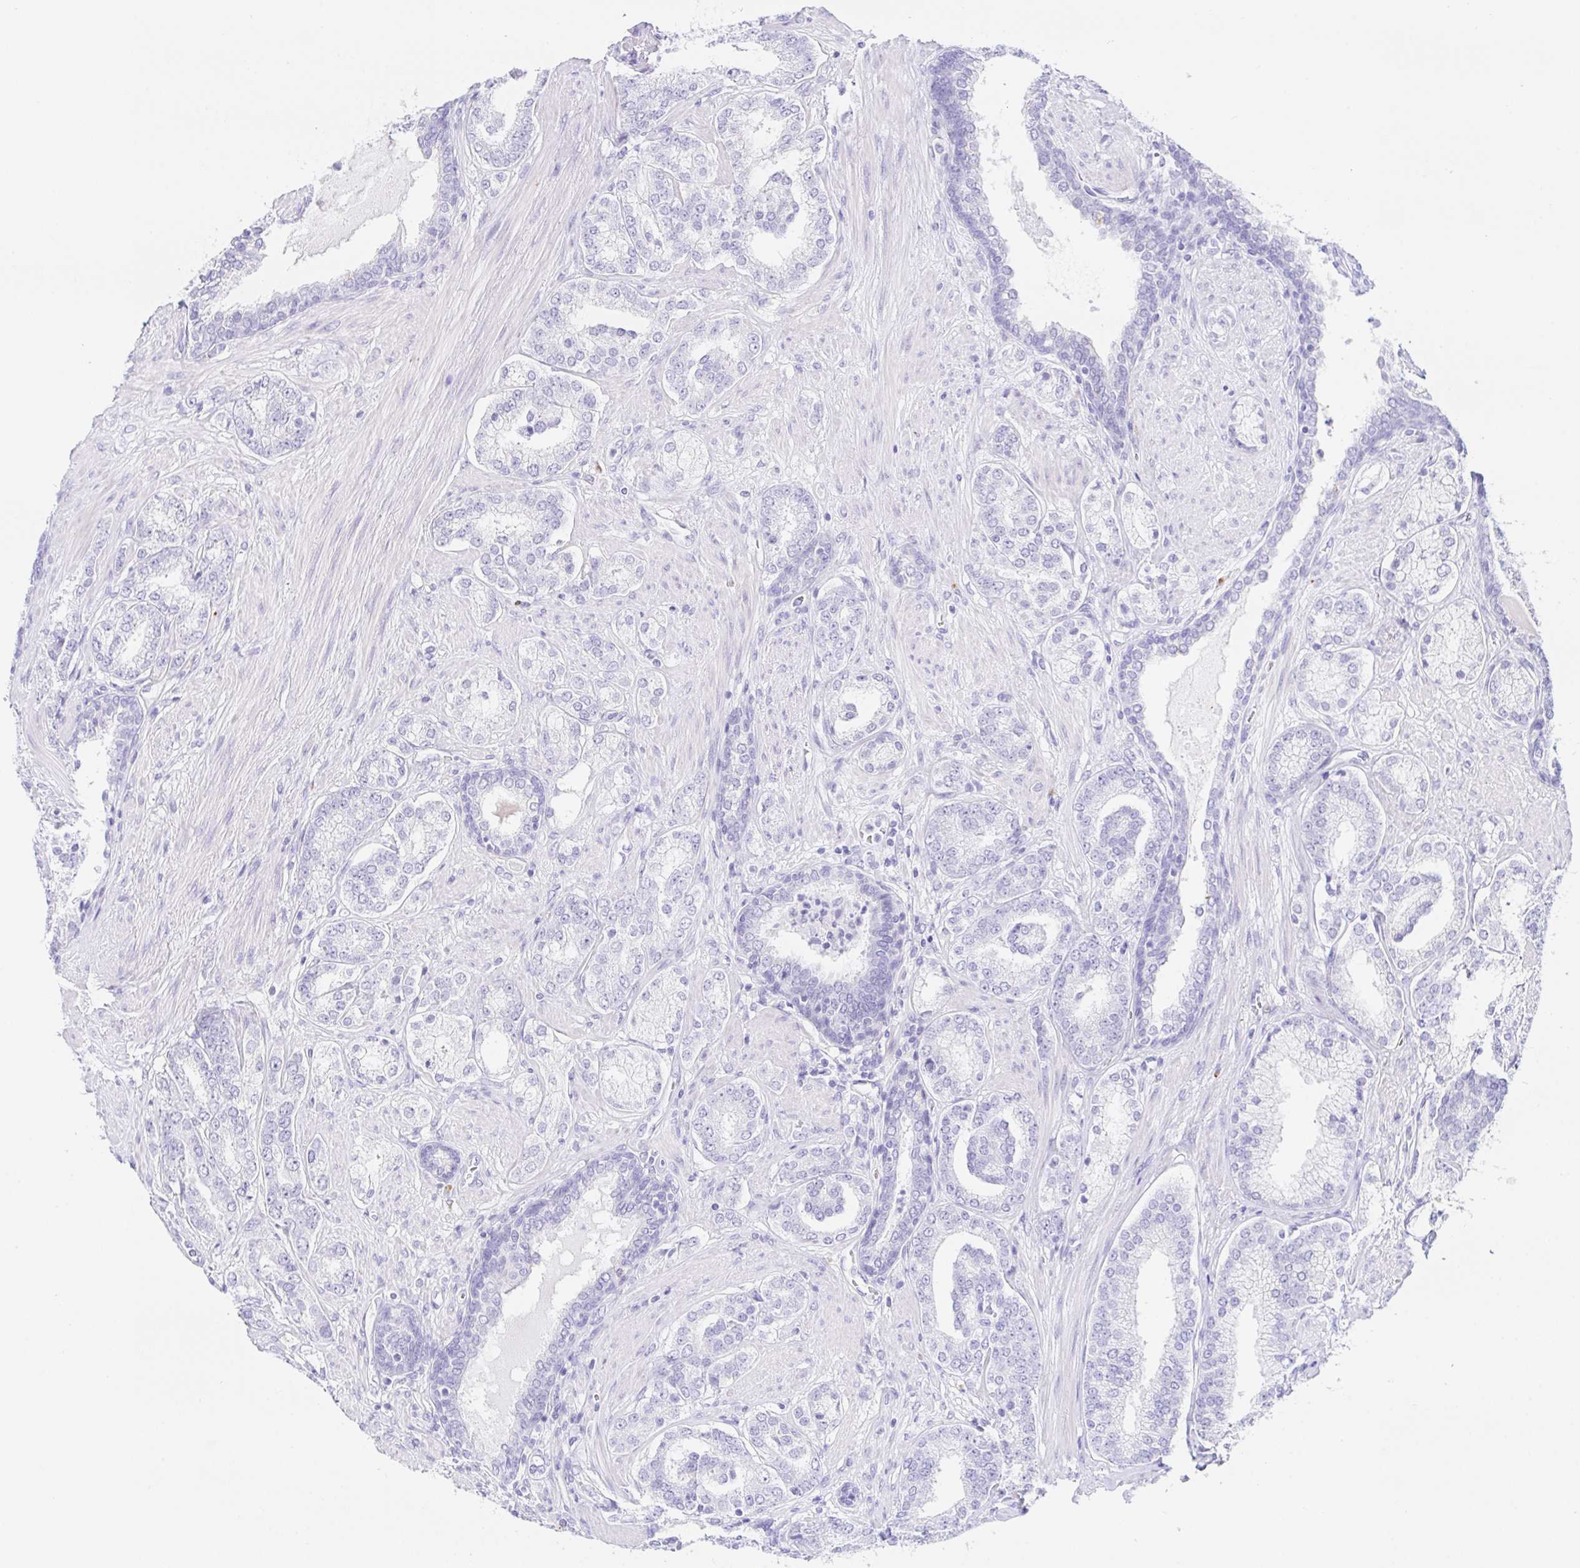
{"staining": {"intensity": "negative", "quantity": "none", "location": "none"}, "tissue": "prostate cancer", "cell_type": "Tumor cells", "image_type": "cancer", "snomed": [{"axis": "morphology", "description": "Adenocarcinoma, High grade"}, {"axis": "topography", "description": "Prostate"}], "caption": "Immunohistochemistry (IHC) micrograph of adenocarcinoma (high-grade) (prostate) stained for a protein (brown), which reveals no staining in tumor cells.", "gene": "PAX8", "patient": {"sex": "male", "age": 62}}